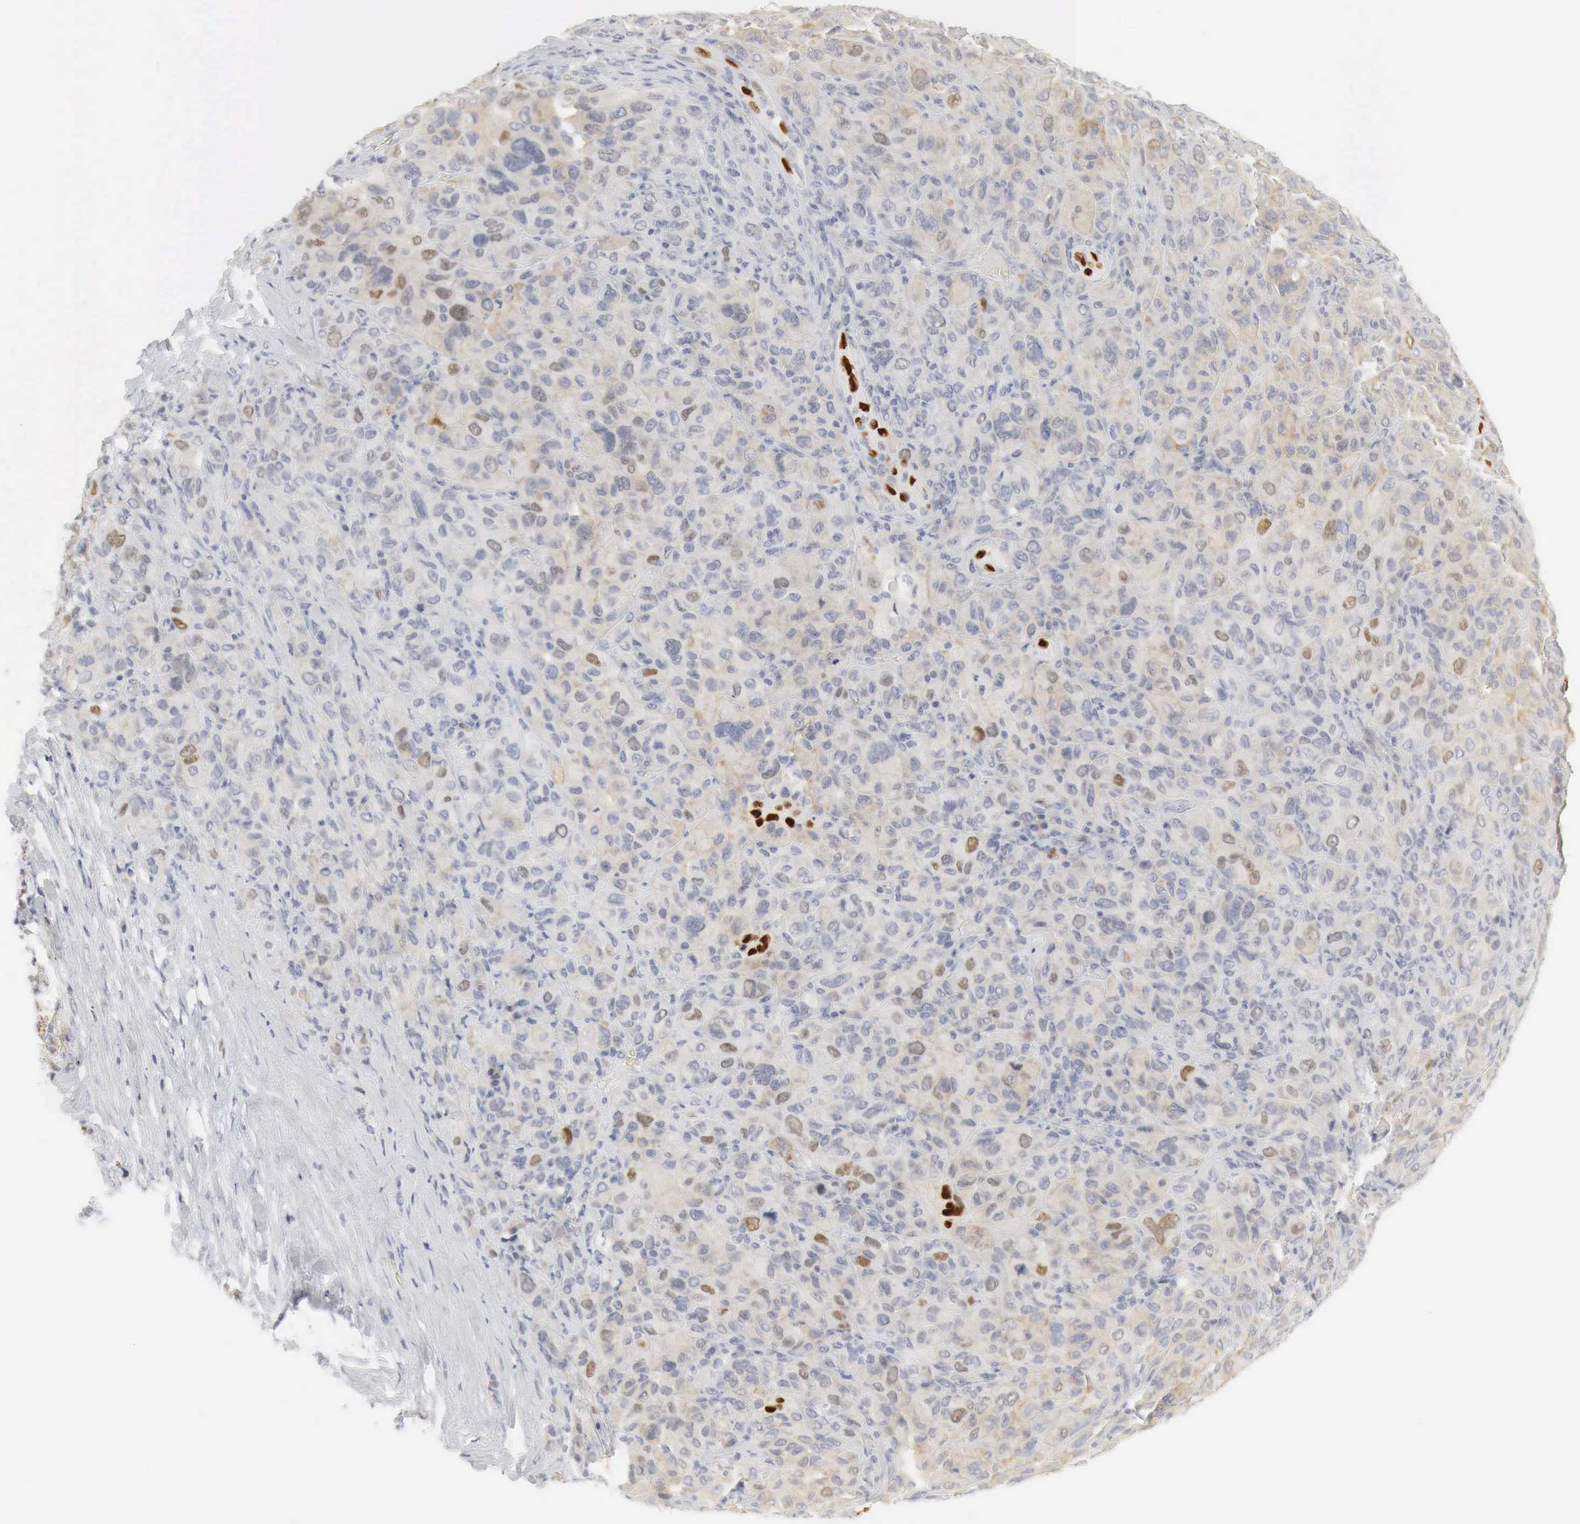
{"staining": {"intensity": "weak", "quantity": "<25%", "location": "cytoplasmic/membranous"}, "tissue": "melanoma", "cell_type": "Tumor cells", "image_type": "cancer", "snomed": [{"axis": "morphology", "description": "Malignant melanoma, Metastatic site"}, {"axis": "topography", "description": "Skin"}], "caption": "Human melanoma stained for a protein using IHC displays no staining in tumor cells.", "gene": "TP63", "patient": {"sex": "male", "age": 32}}